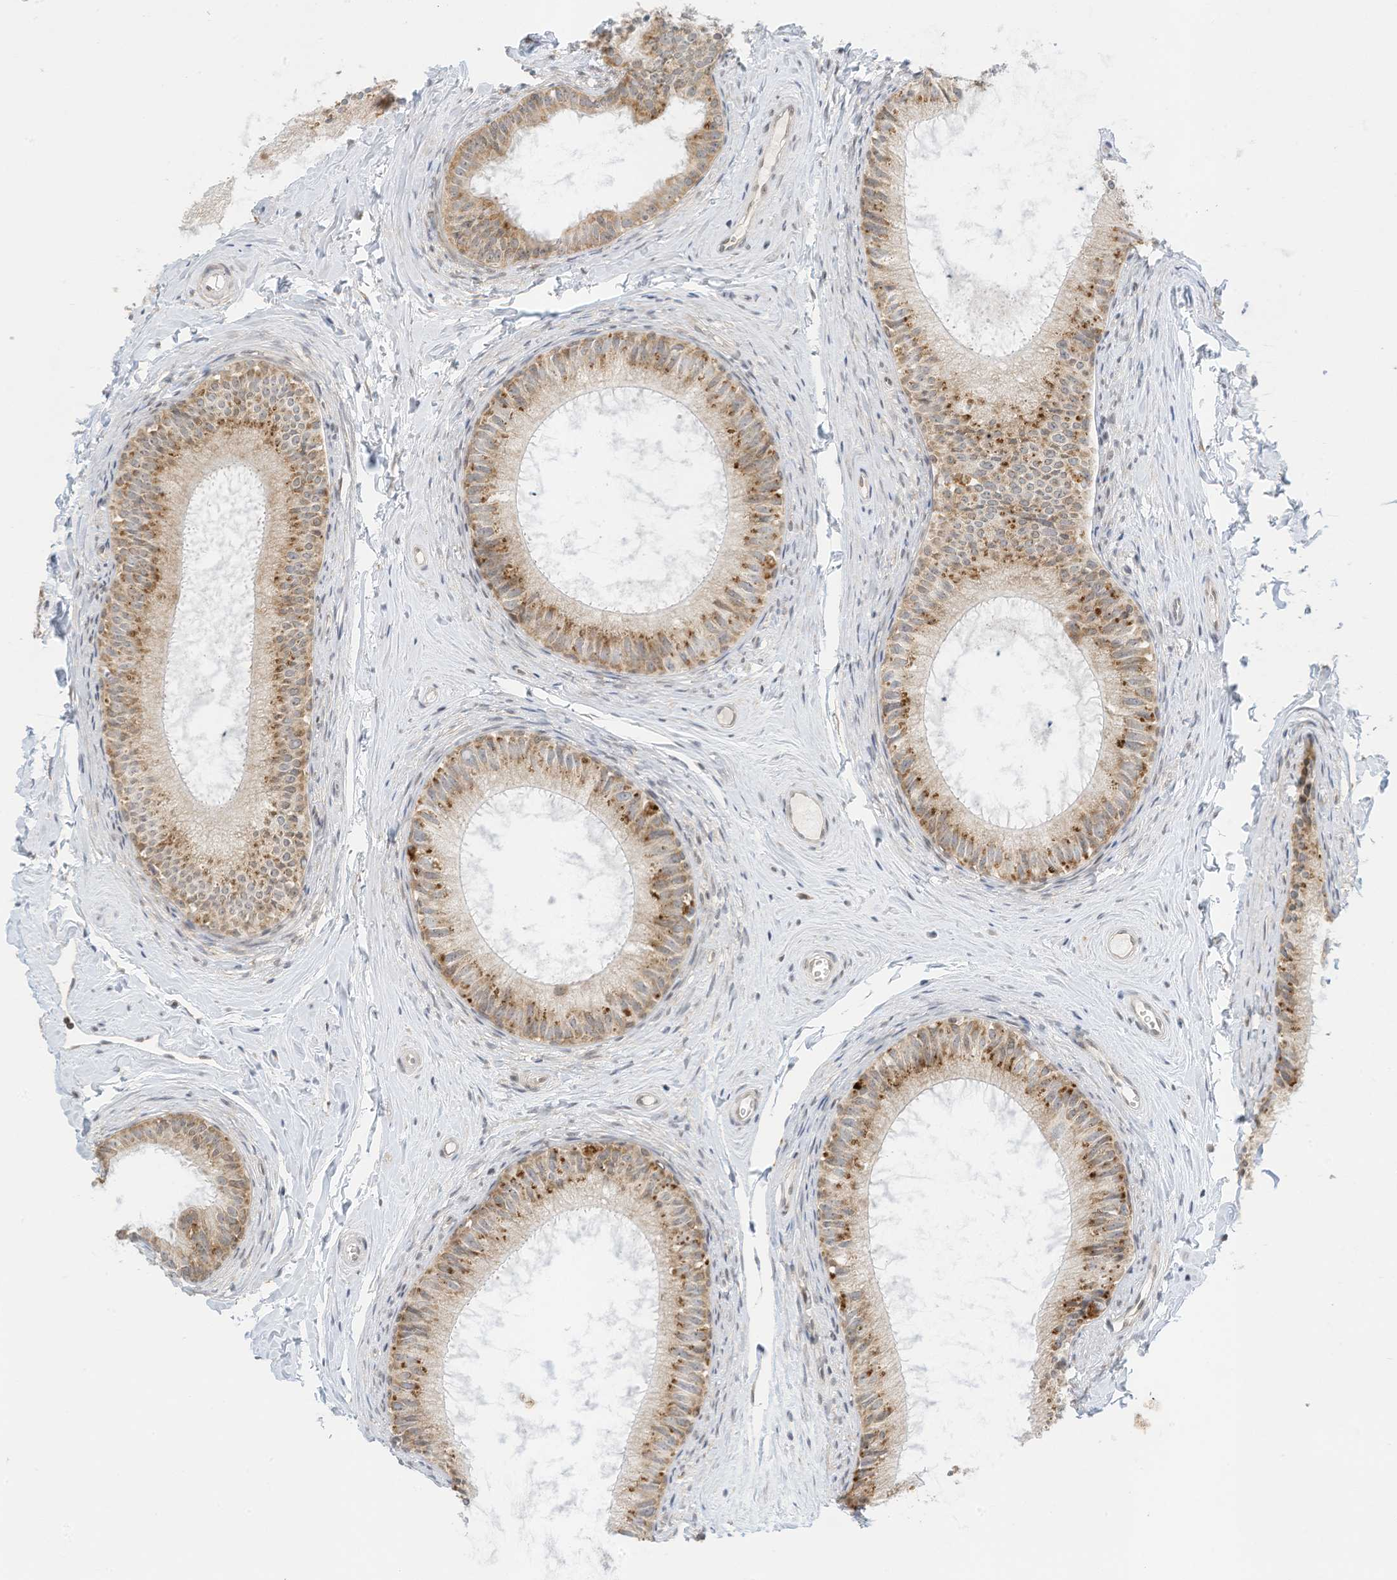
{"staining": {"intensity": "moderate", "quantity": ">75%", "location": "cytoplasmic/membranous"}, "tissue": "epididymis", "cell_type": "Glandular cells", "image_type": "normal", "snomed": [{"axis": "morphology", "description": "Normal tissue, NOS"}, {"axis": "topography", "description": "Epididymis"}], "caption": "Moderate cytoplasmic/membranous protein positivity is appreciated in approximately >75% of glandular cells in epididymis. The protein of interest is stained brown, and the nuclei are stained in blue (DAB (3,3'-diaminobenzidine) IHC with brightfield microscopy, high magnification).", "gene": "EDF1", "patient": {"sex": "male", "age": 34}}